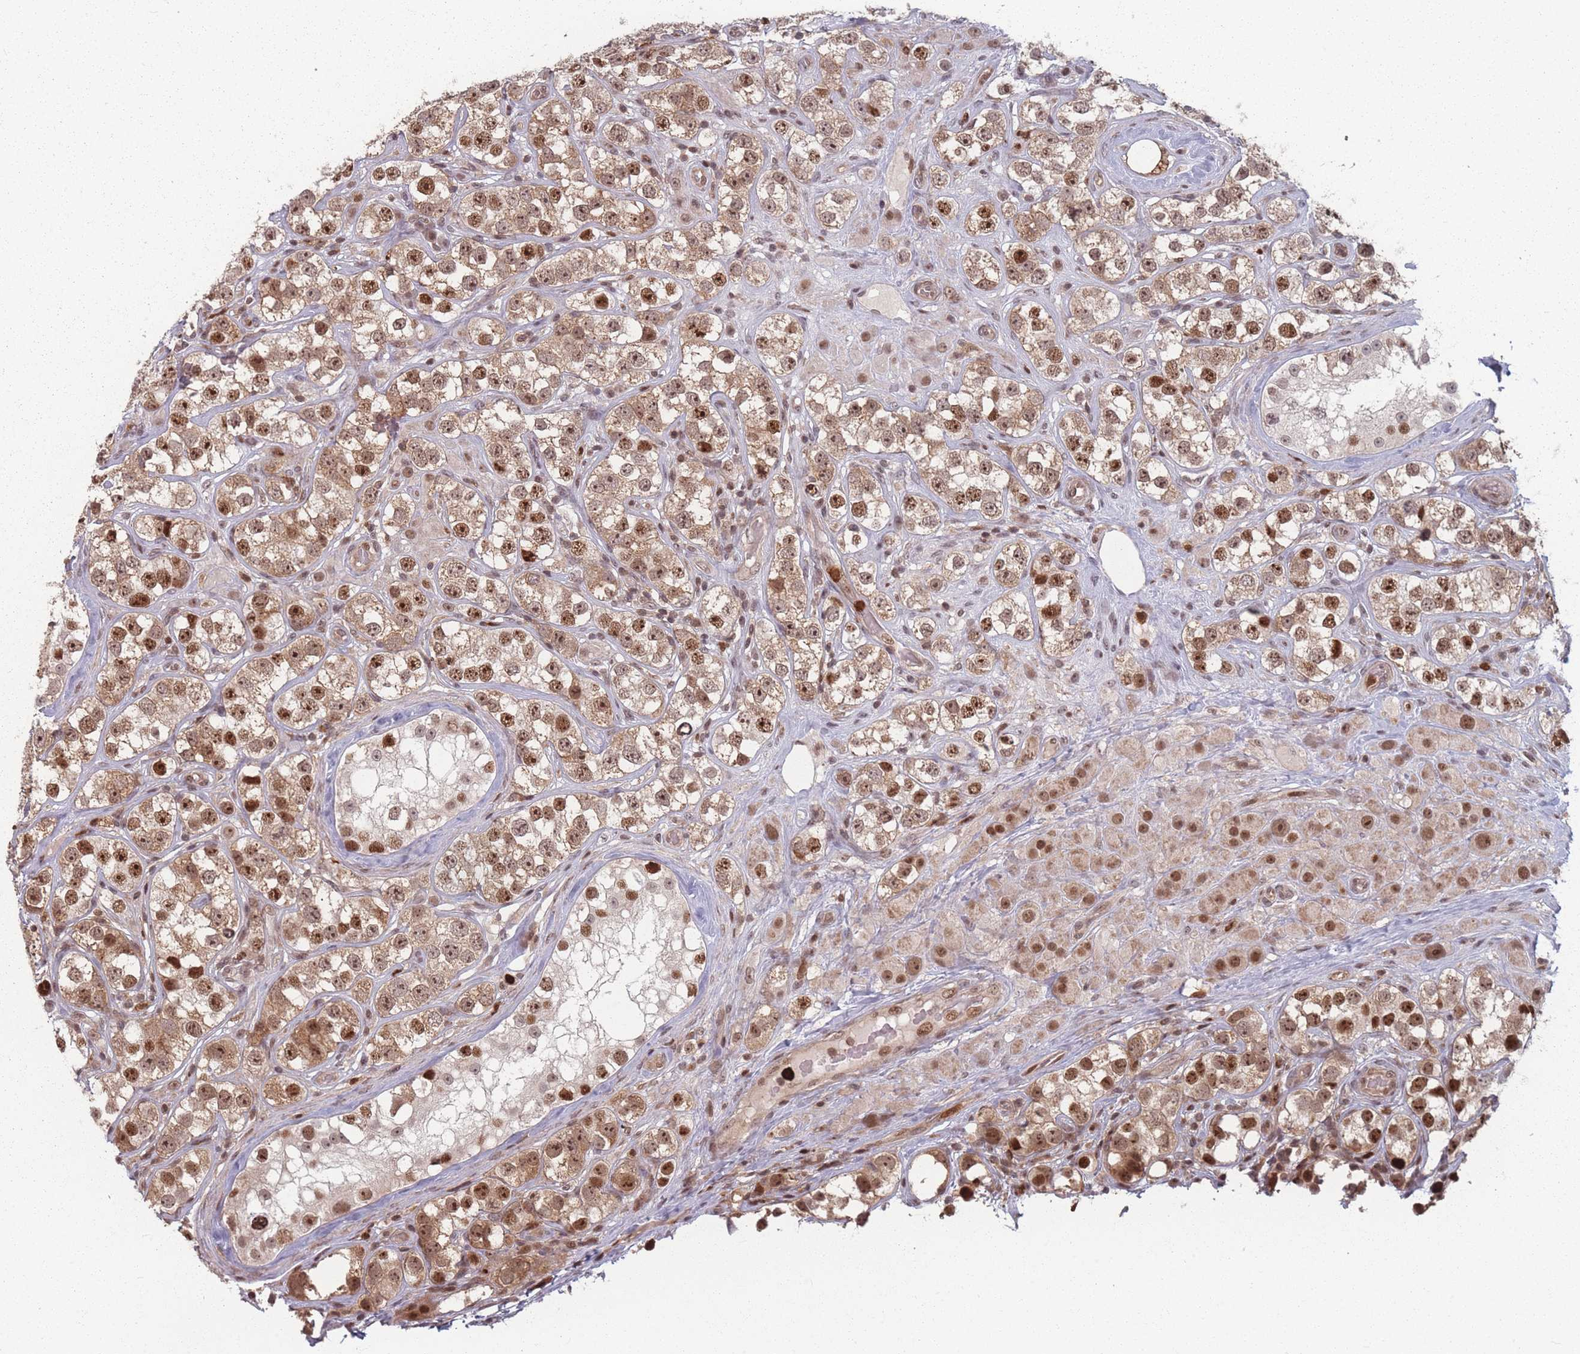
{"staining": {"intensity": "moderate", "quantity": ">75%", "location": "nuclear"}, "tissue": "testis cancer", "cell_type": "Tumor cells", "image_type": "cancer", "snomed": [{"axis": "morphology", "description": "Seminoma, NOS"}, {"axis": "topography", "description": "Testis"}], "caption": "Moderate nuclear expression for a protein is identified in approximately >75% of tumor cells of testis cancer (seminoma) using immunohistochemistry (IHC).", "gene": "WDR55", "patient": {"sex": "male", "age": 28}}